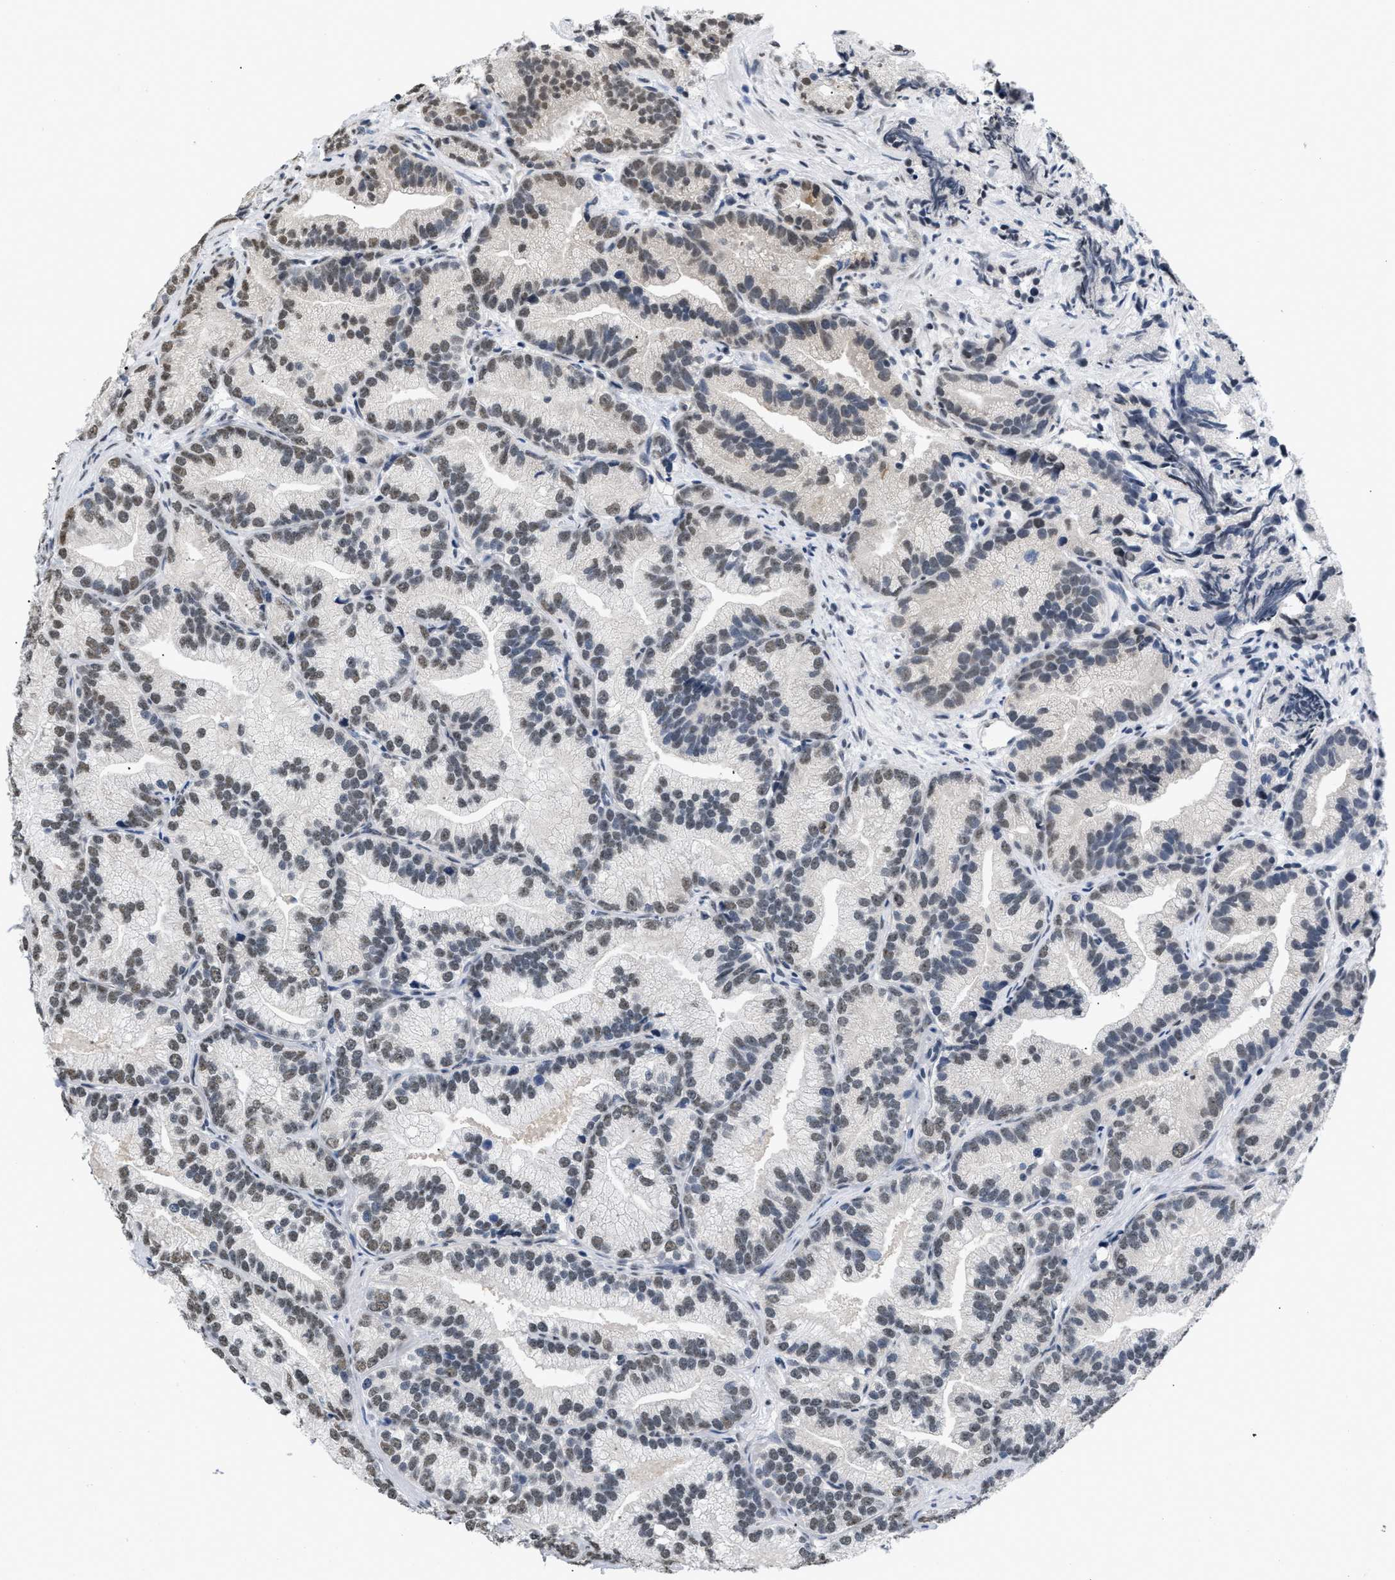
{"staining": {"intensity": "moderate", "quantity": "25%-75%", "location": "nuclear"}, "tissue": "prostate cancer", "cell_type": "Tumor cells", "image_type": "cancer", "snomed": [{"axis": "morphology", "description": "Adenocarcinoma, Low grade"}, {"axis": "topography", "description": "Prostate"}], "caption": "Prostate cancer stained for a protein displays moderate nuclear positivity in tumor cells.", "gene": "RAF1", "patient": {"sex": "male", "age": 89}}